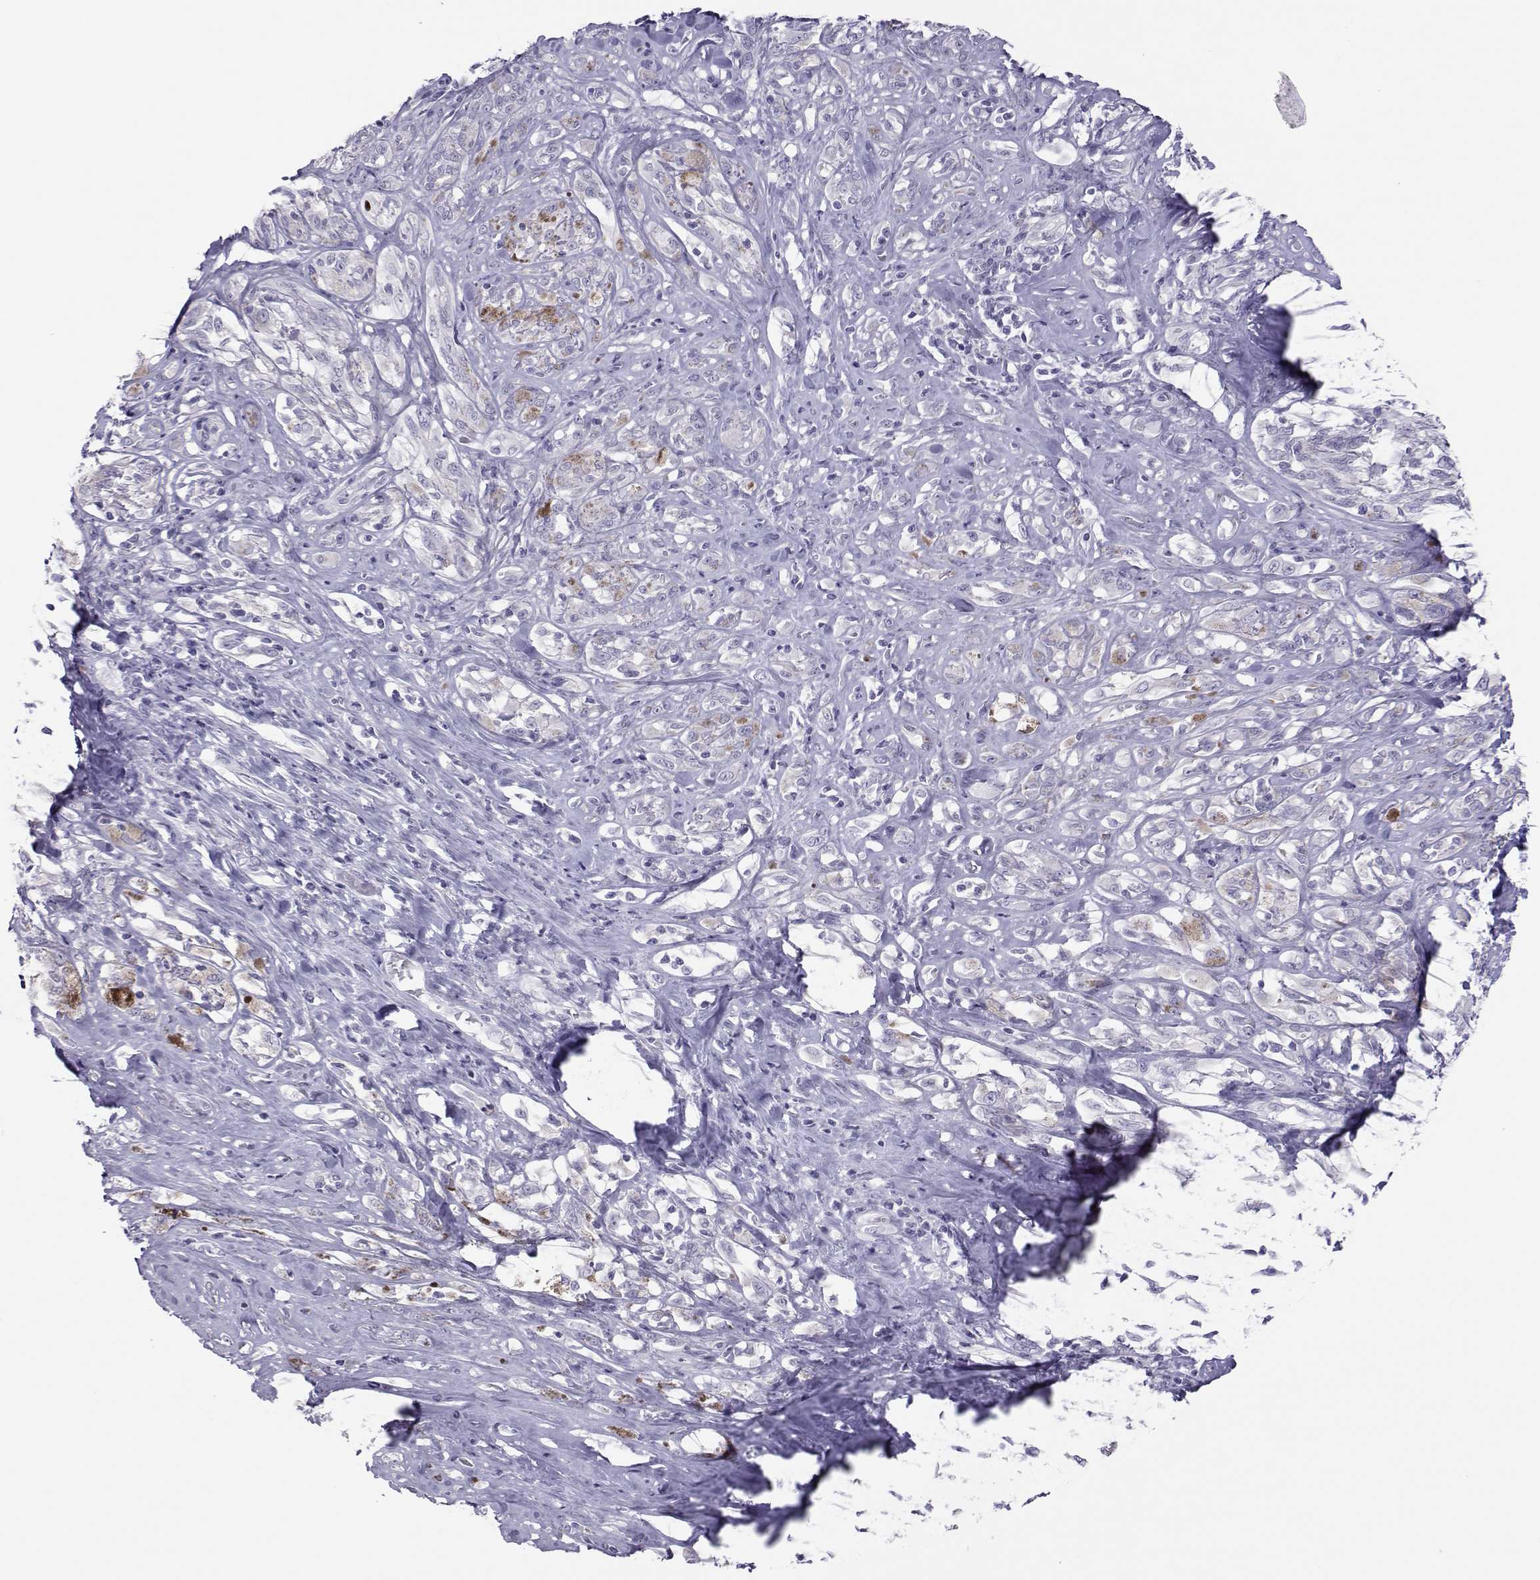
{"staining": {"intensity": "negative", "quantity": "none", "location": "none"}, "tissue": "melanoma", "cell_type": "Tumor cells", "image_type": "cancer", "snomed": [{"axis": "morphology", "description": "Malignant melanoma, NOS"}, {"axis": "topography", "description": "Skin"}], "caption": "Immunohistochemical staining of melanoma displays no significant positivity in tumor cells.", "gene": "TRPM7", "patient": {"sex": "female", "age": 91}}